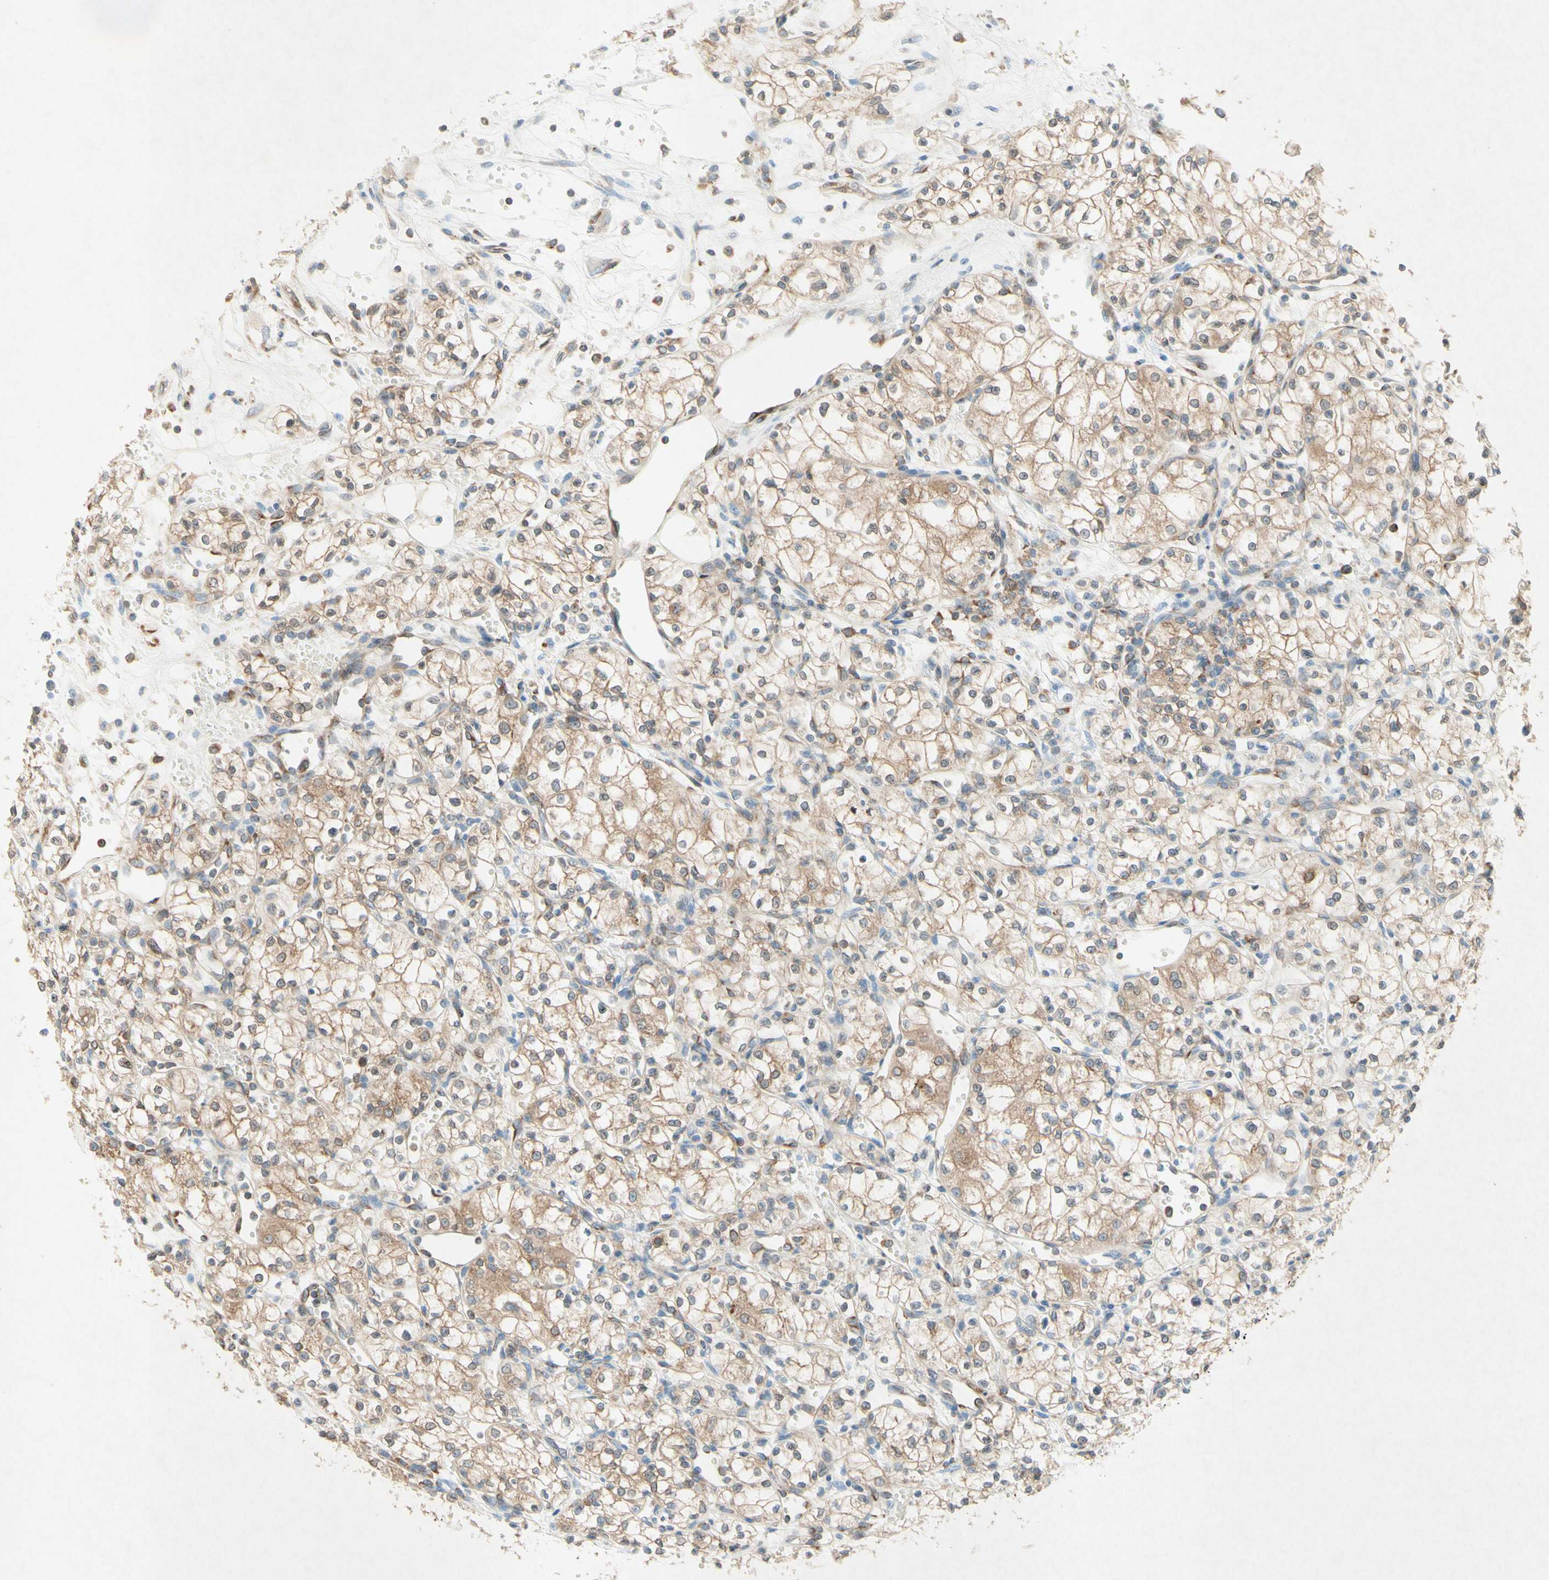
{"staining": {"intensity": "moderate", "quantity": ">75%", "location": "cytoplasmic/membranous"}, "tissue": "renal cancer", "cell_type": "Tumor cells", "image_type": "cancer", "snomed": [{"axis": "morphology", "description": "Normal tissue, NOS"}, {"axis": "morphology", "description": "Adenocarcinoma, NOS"}, {"axis": "topography", "description": "Kidney"}], "caption": "Immunohistochemistry (IHC) of renal cancer exhibits medium levels of moderate cytoplasmic/membranous expression in about >75% of tumor cells. The staining was performed using DAB to visualize the protein expression in brown, while the nuclei were stained in blue with hematoxylin (Magnification: 20x).", "gene": "PABPC1", "patient": {"sex": "male", "age": 59}}